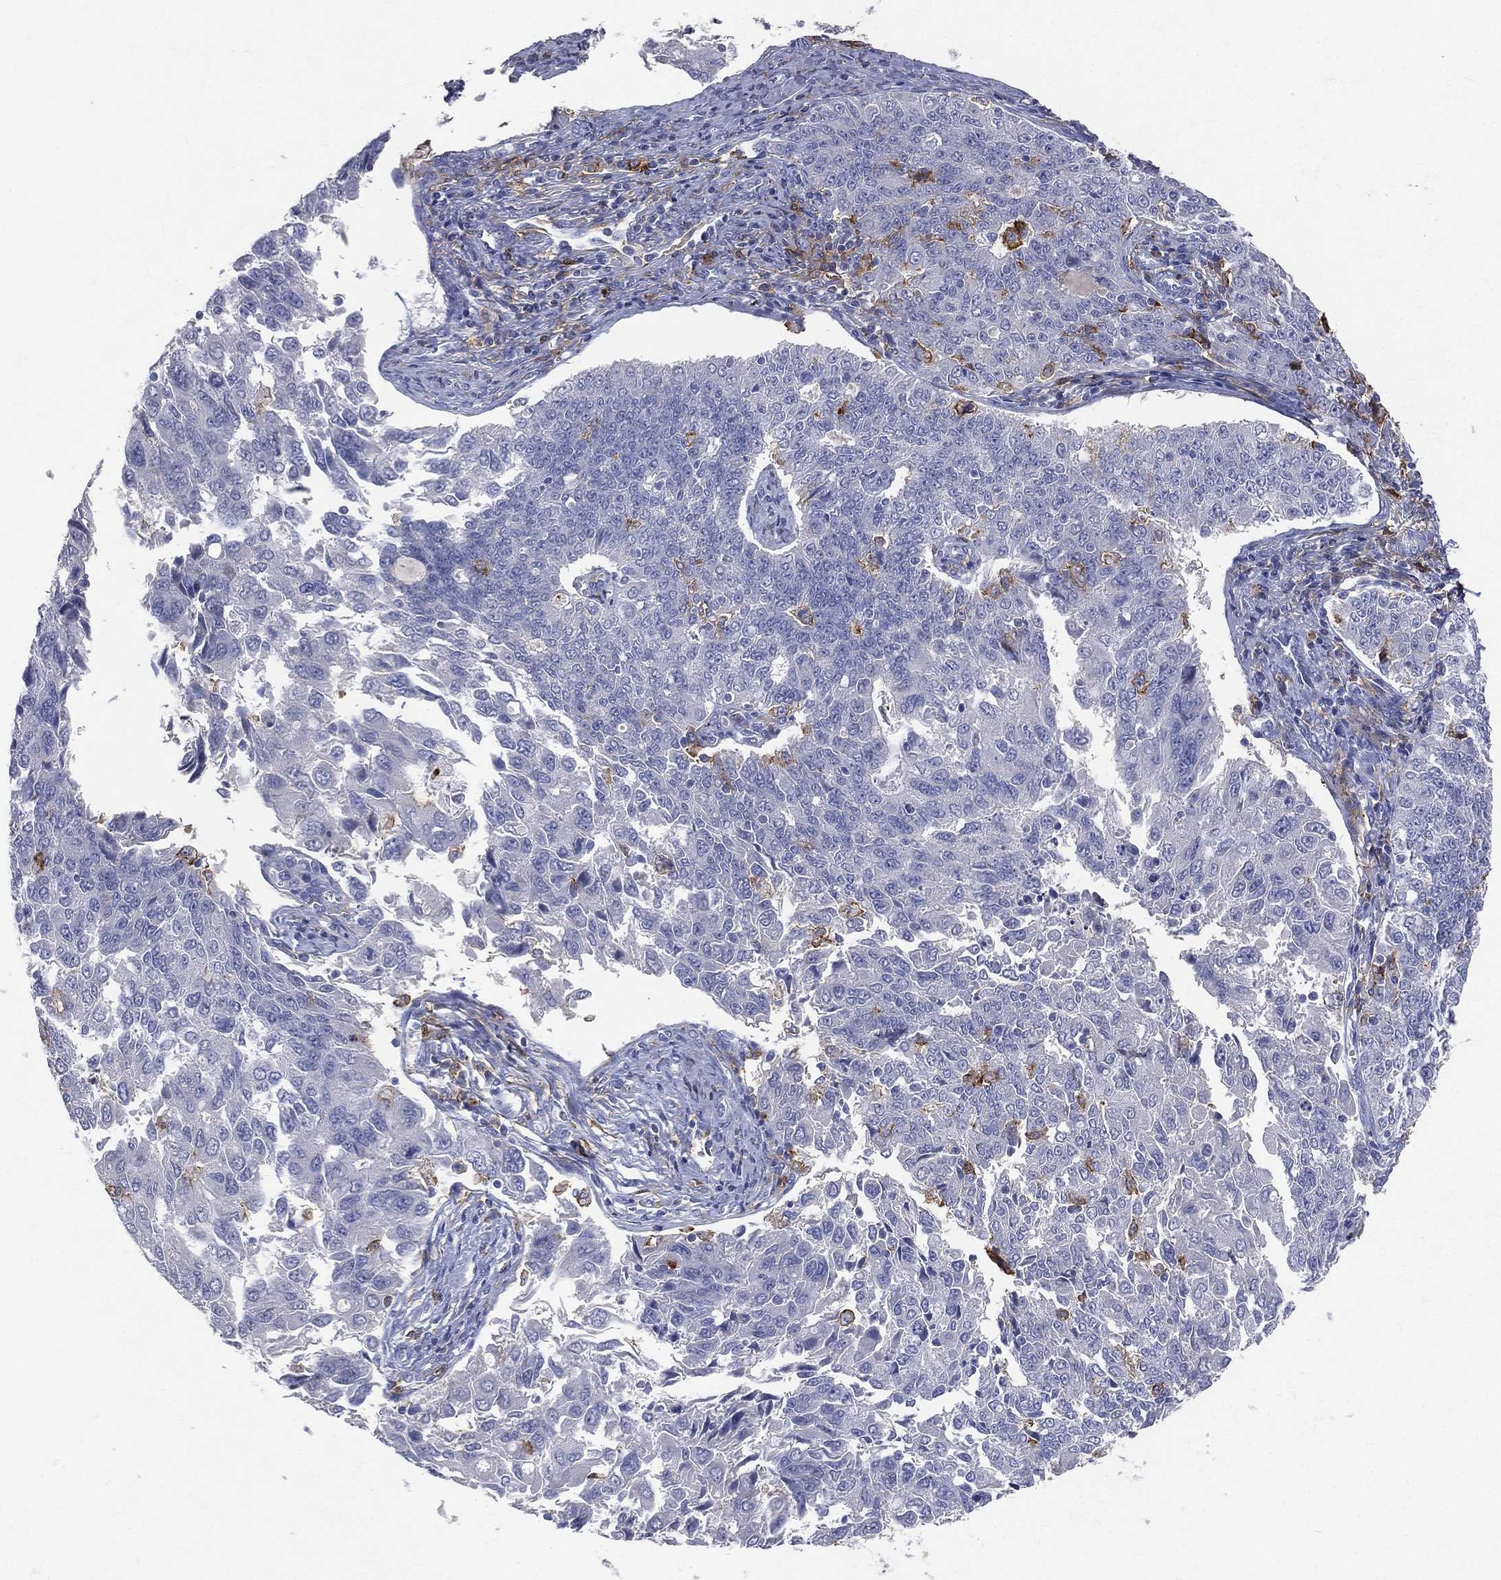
{"staining": {"intensity": "negative", "quantity": "none", "location": "none"}, "tissue": "endometrial cancer", "cell_type": "Tumor cells", "image_type": "cancer", "snomed": [{"axis": "morphology", "description": "Adenocarcinoma, NOS"}, {"axis": "topography", "description": "Endometrium"}], "caption": "This is an immunohistochemistry (IHC) photomicrograph of adenocarcinoma (endometrial). There is no staining in tumor cells.", "gene": "CD33", "patient": {"sex": "female", "age": 43}}